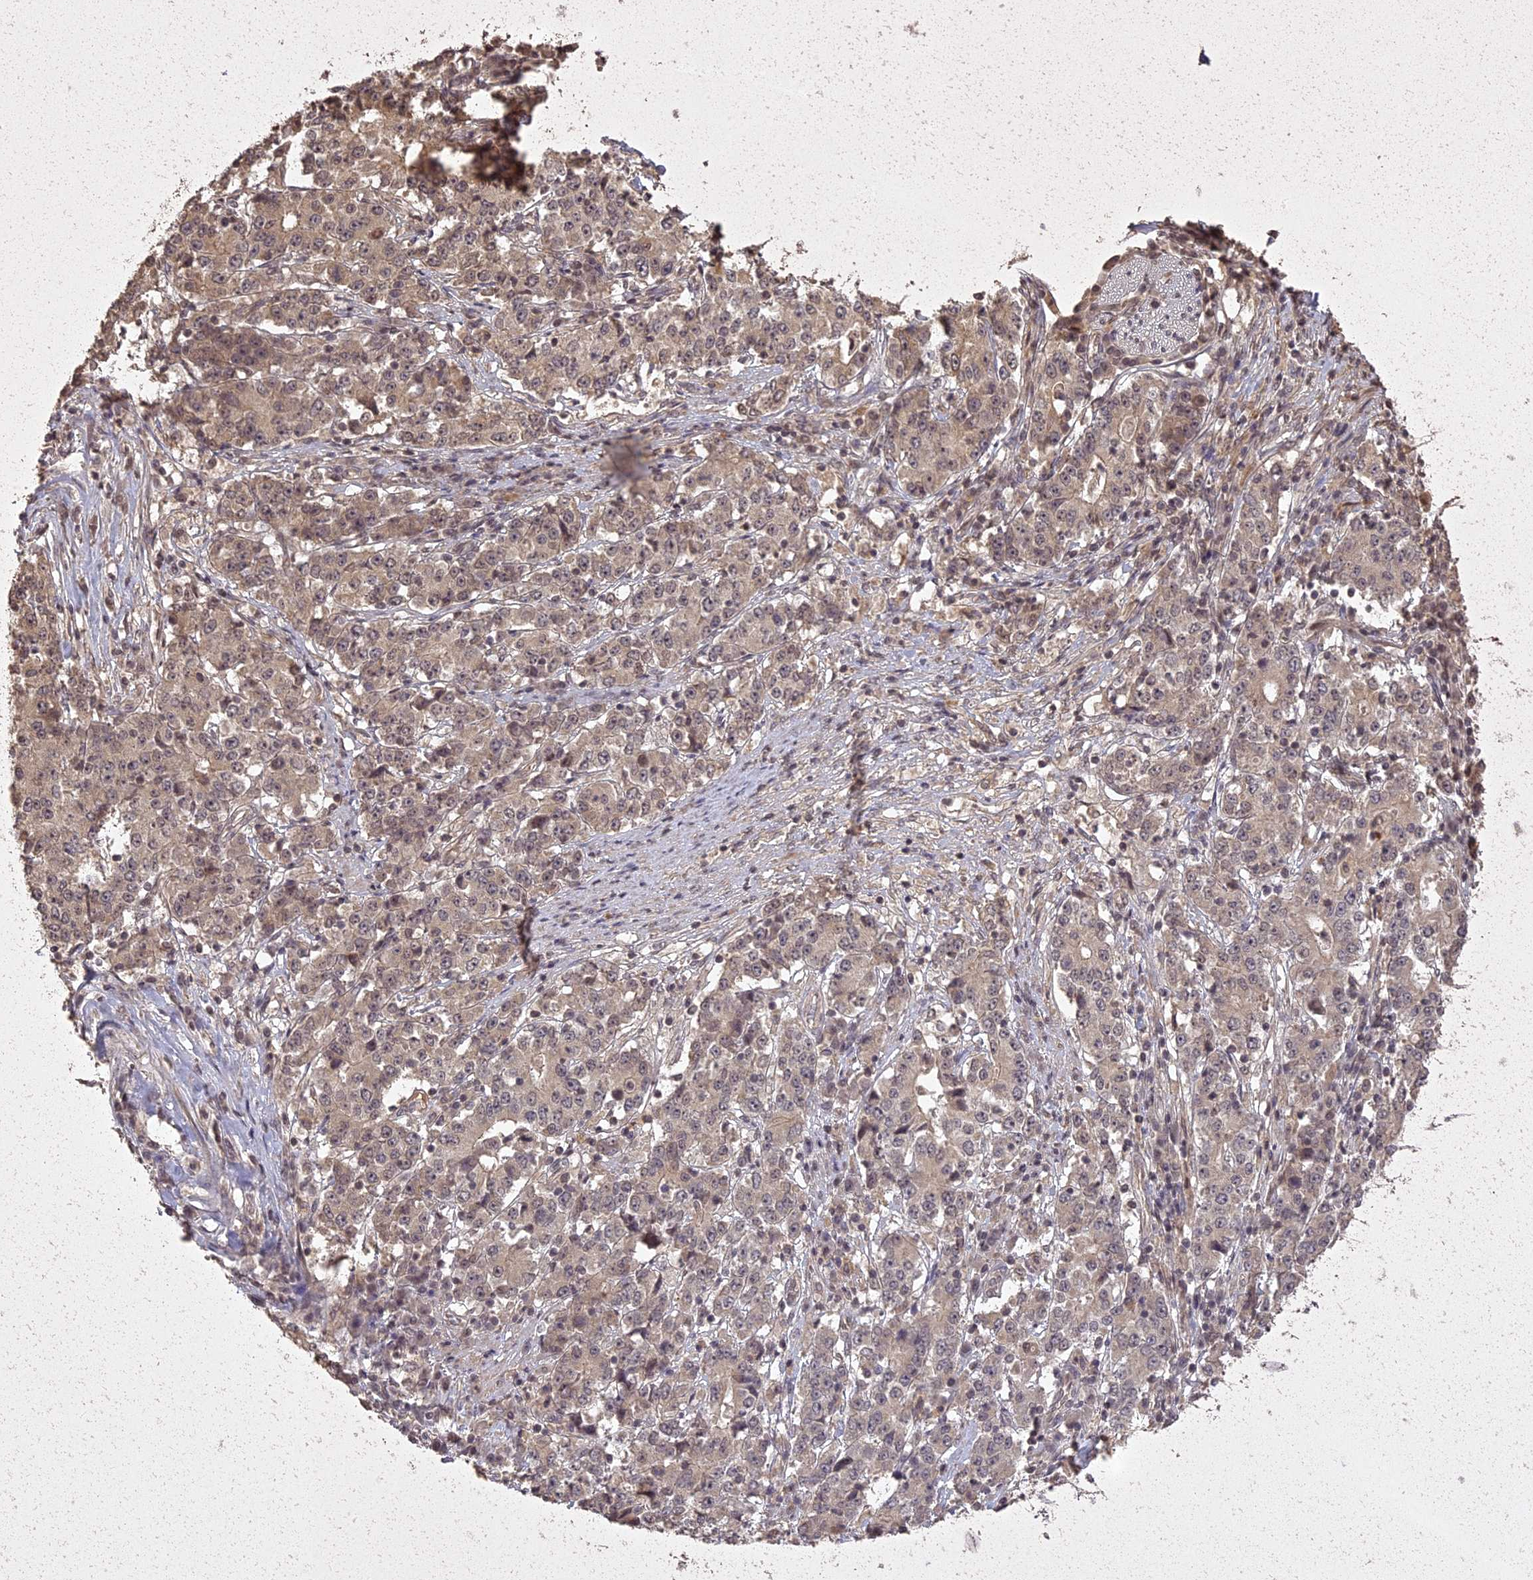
{"staining": {"intensity": "weak", "quantity": ">75%", "location": "cytoplasmic/membranous"}, "tissue": "stomach cancer", "cell_type": "Tumor cells", "image_type": "cancer", "snomed": [{"axis": "morphology", "description": "Adenocarcinoma, NOS"}, {"axis": "topography", "description": "Stomach"}], "caption": "Protein staining displays weak cytoplasmic/membranous expression in approximately >75% of tumor cells in stomach adenocarcinoma. Nuclei are stained in blue.", "gene": "LIN37", "patient": {"sex": "male", "age": 59}}